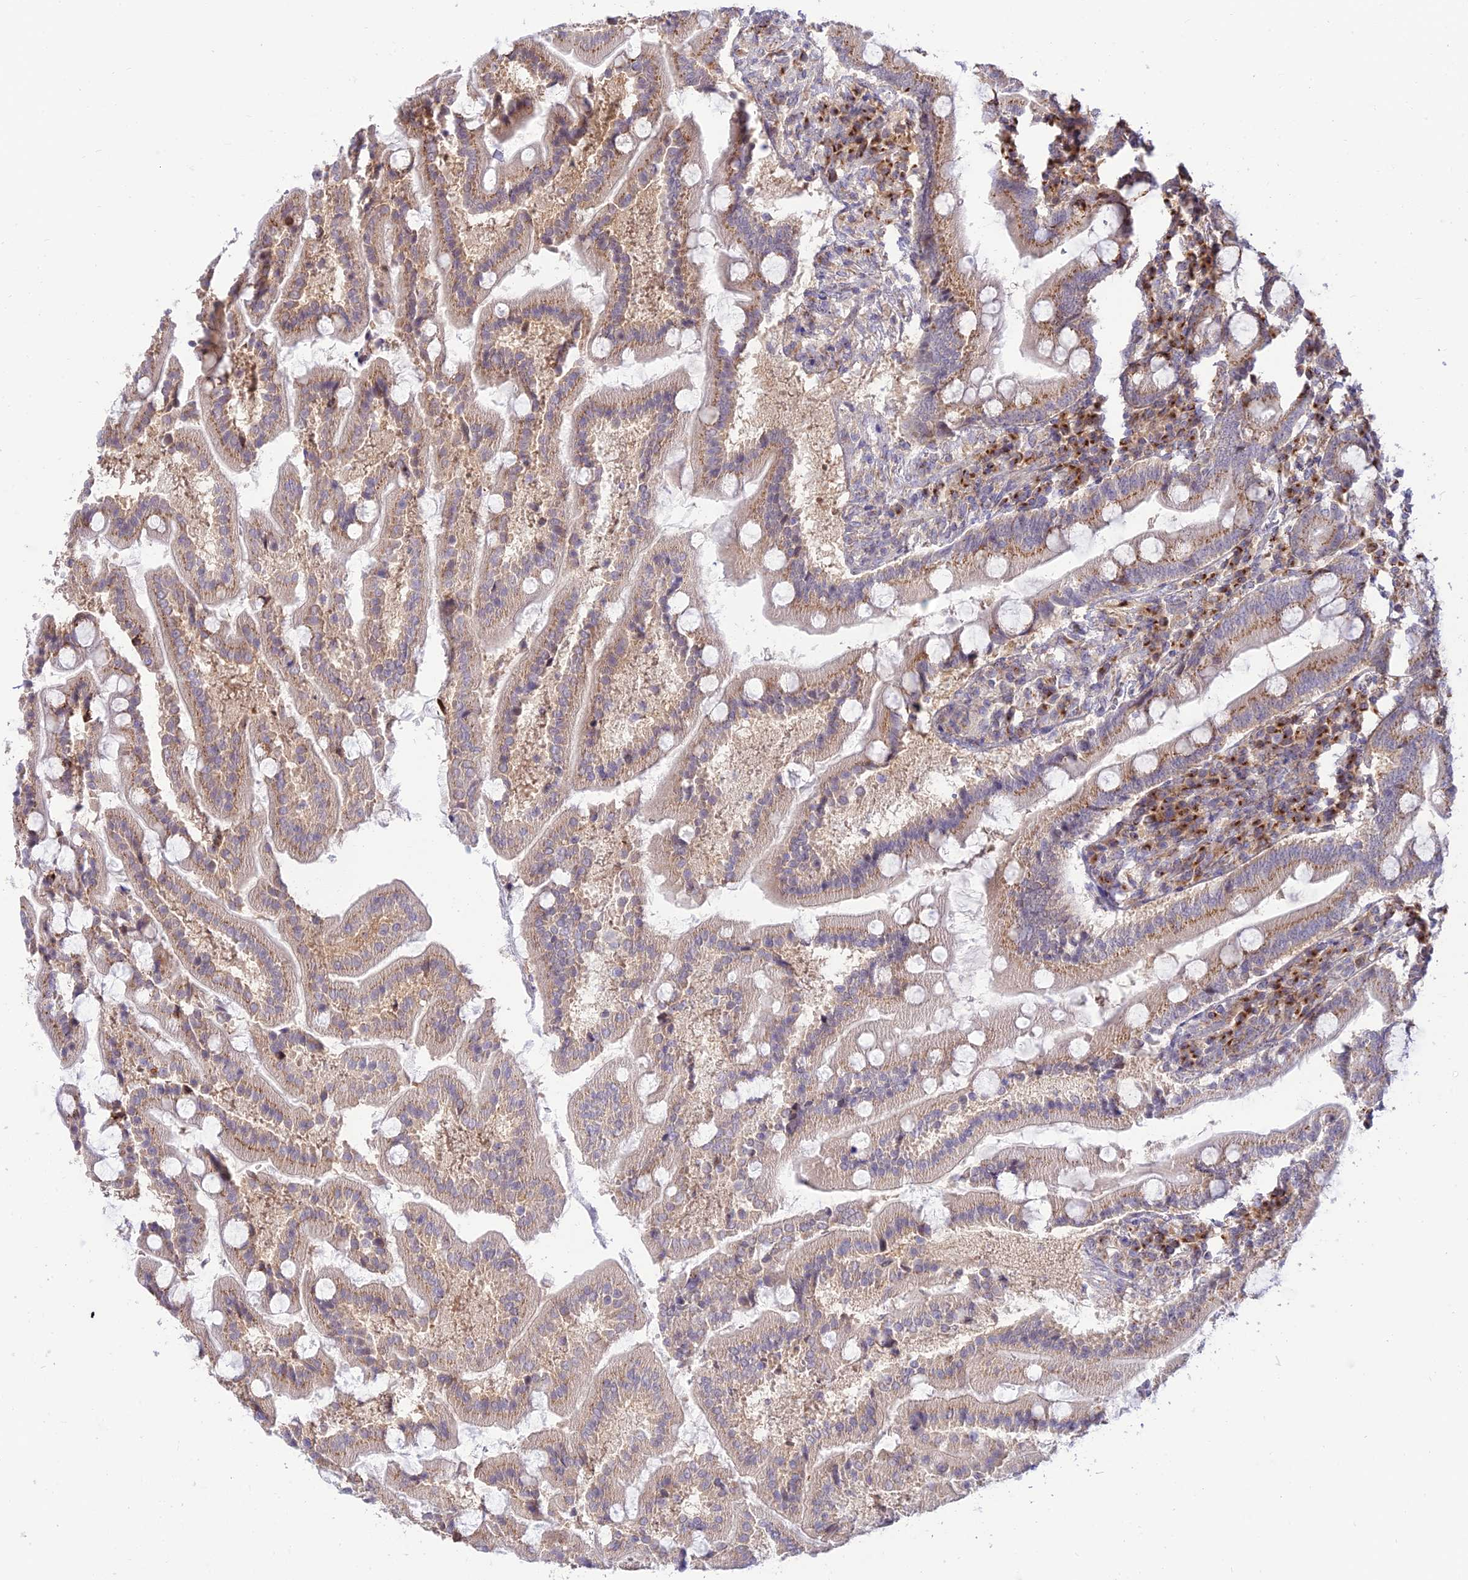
{"staining": {"intensity": "moderate", "quantity": ">75%", "location": "cytoplasmic/membranous"}, "tissue": "duodenum", "cell_type": "Glandular cells", "image_type": "normal", "snomed": [{"axis": "morphology", "description": "Normal tissue, NOS"}, {"axis": "topography", "description": "Duodenum"}], "caption": "The histopathology image demonstrates staining of benign duodenum, revealing moderate cytoplasmic/membranous protein expression (brown color) within glandular cells.", "gene": "GOLGA3", "patient": {"sex": "male", "age": 50}}